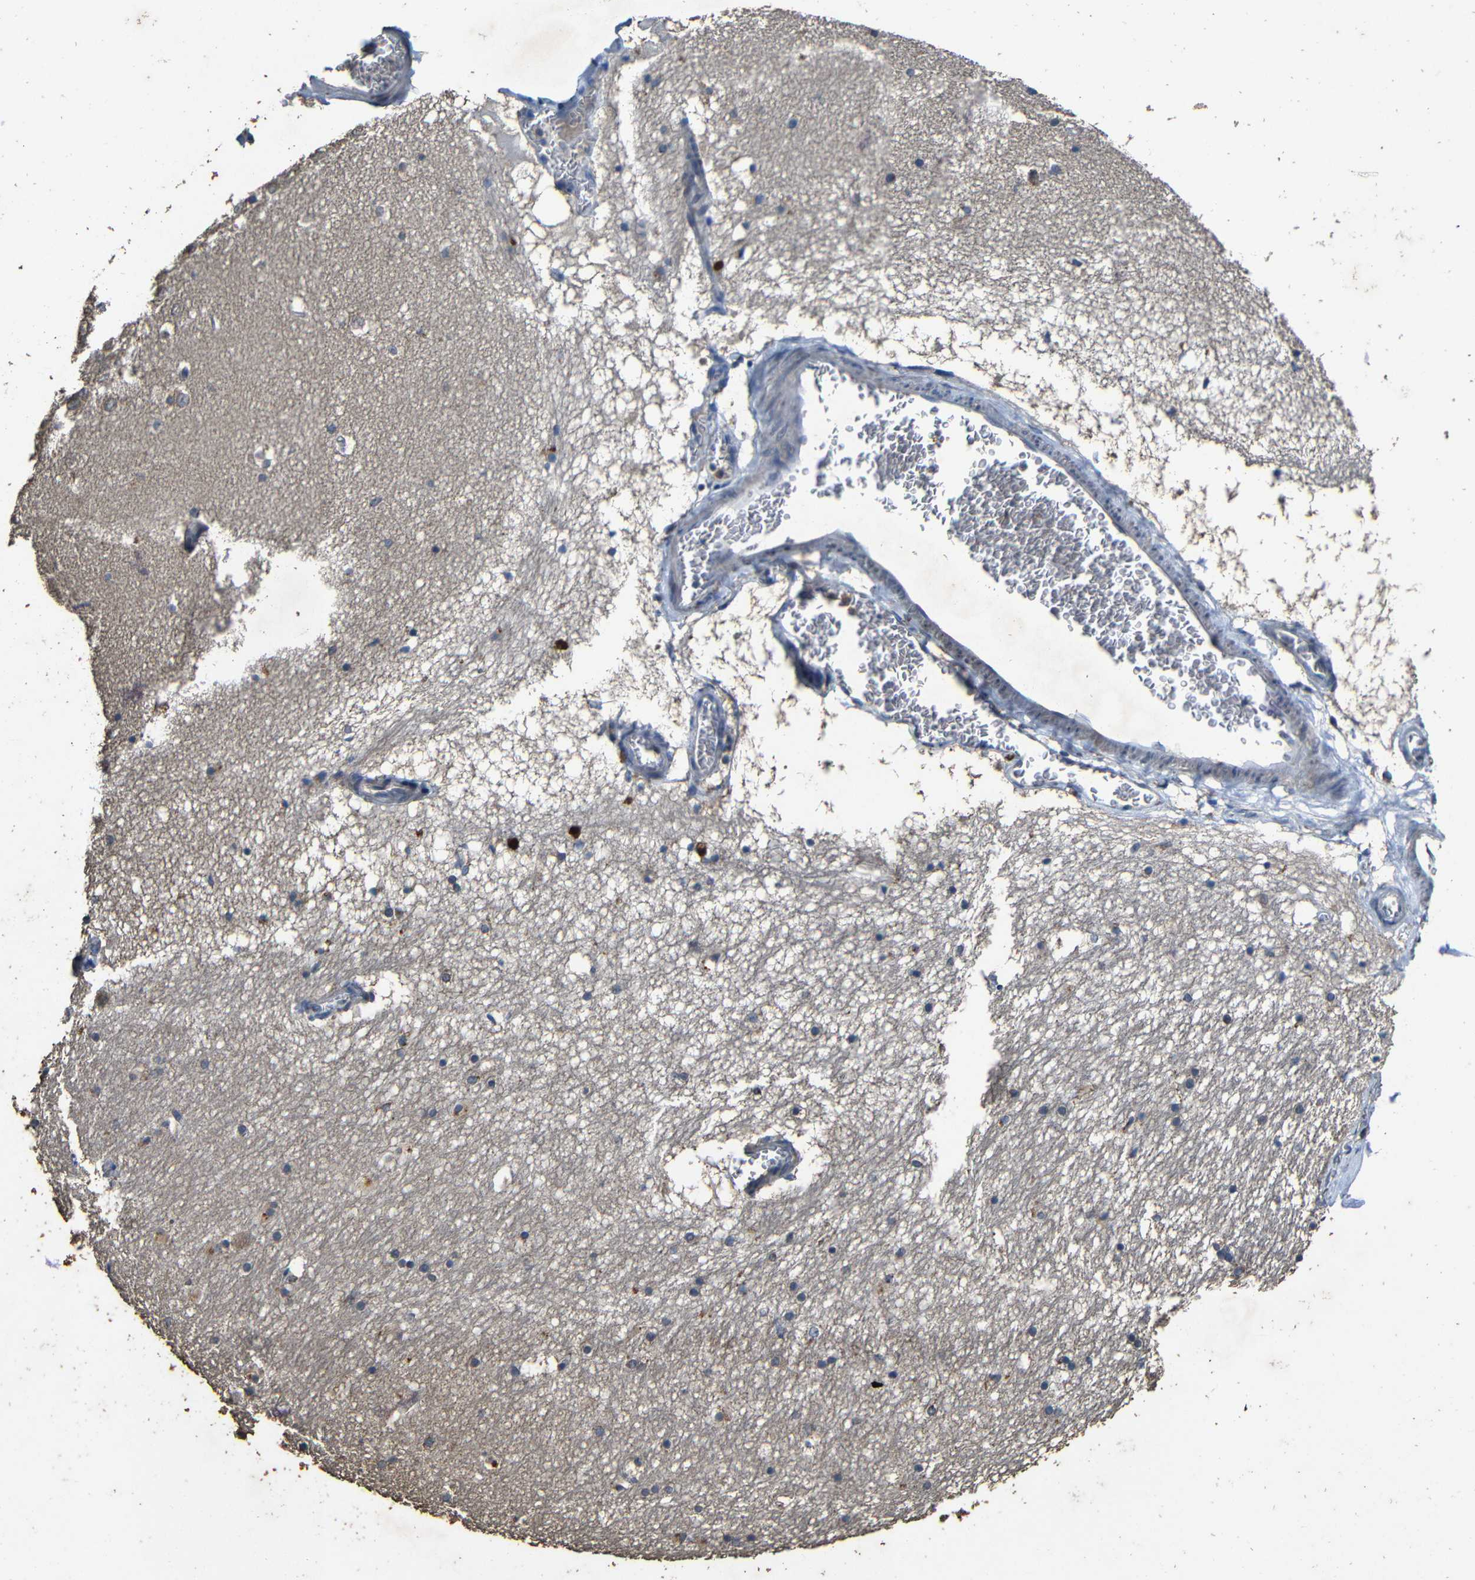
{"staining": {"intensity": "moderate", "quantity": "25%-75%", "location": "cytoplasmic/membranous"}, "tissue": "hippocampus", "cell_type": "Glial cells", "image_type": "normal", "snomed": [{"axis": "morphology", "description": "Normal tissue, NOS"}, {"axis": "topography", "description": "Hippocampus"}], "caption": "Human hippocampus stained for a protein (brown) displays moderate cytoplasmic/membranous positive positivity in approximately 25%-75% of glial cells.", "gene": "C6orf89", "patient": {"sex": "male", "age": 45}}